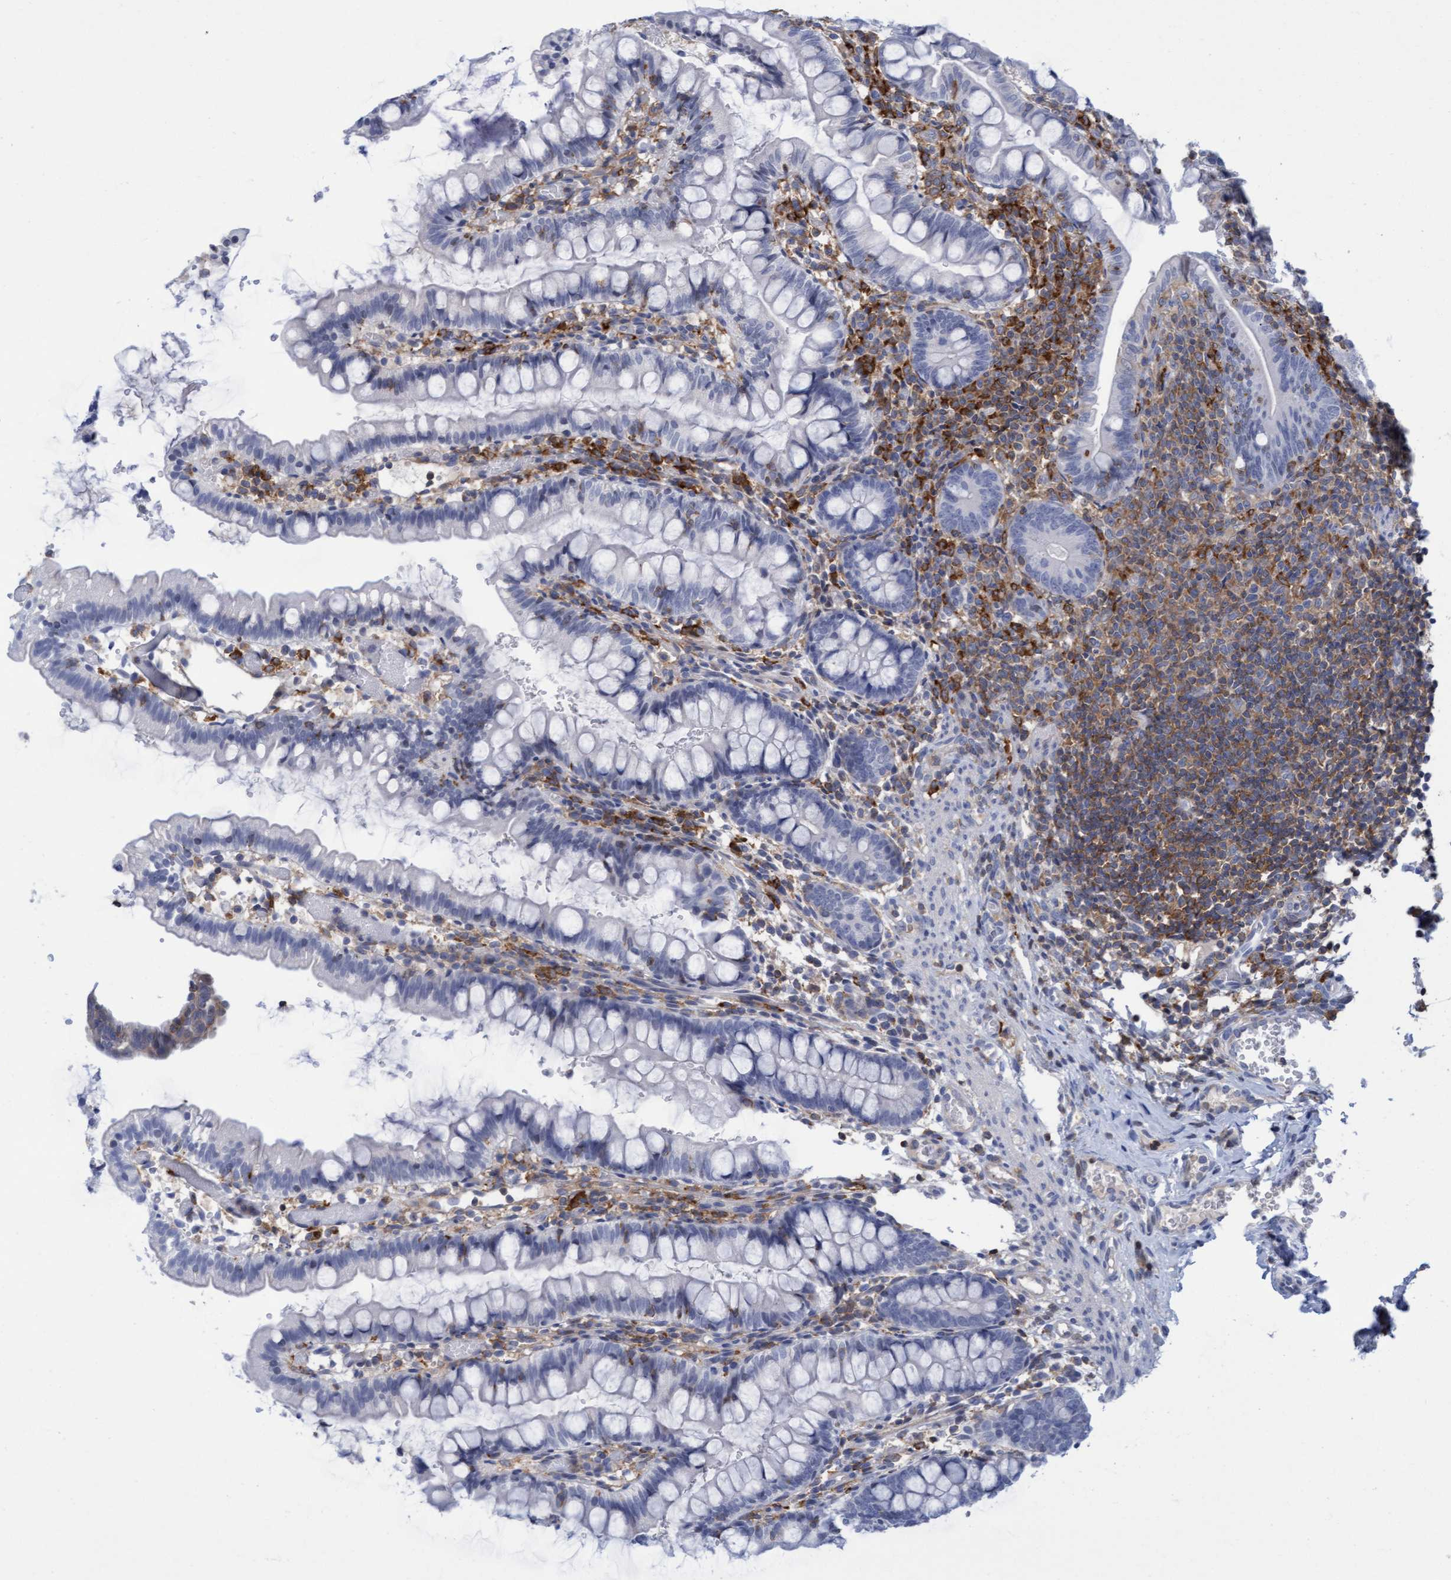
{"staining": {"intensity": "negative", "quantity": "none", "location": "none"}, "tissue": "small intestine", "cell_type": "Glandular cells", "image_type": "normal", "snomed": [{"axis": "morphology", "description": "Normal tissue, NOS"}, {"axis": "morphology", "description": "Developmental malformation"}, {"axis": "topography", "description": "Small intestine"}], "caption": "Glandular cells show no significant protein positivity in normal small intestine.", "gene": "FNBP1", "patient": {"sex": "male"}}